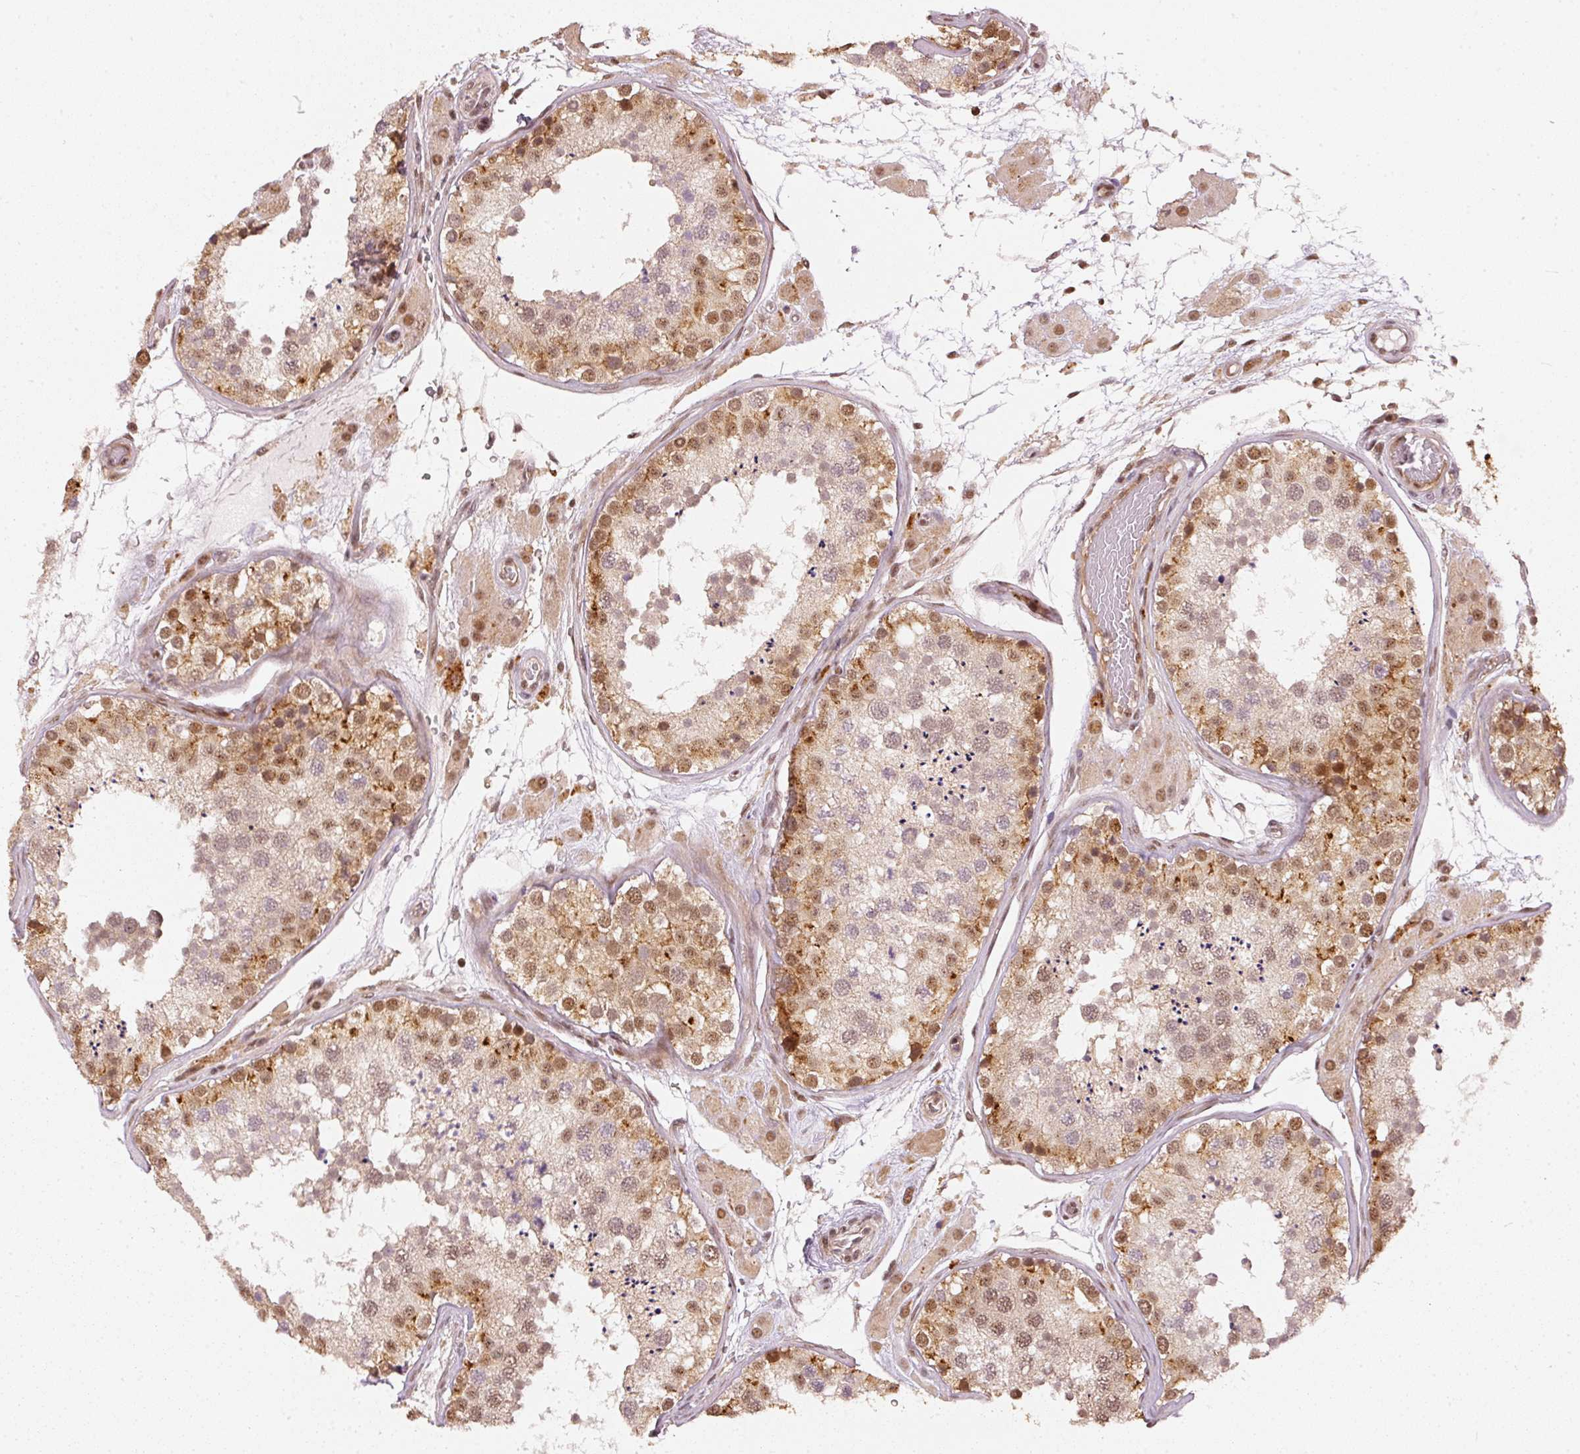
{"staining": {"intensity": "moderate", "quantity": "25%-75%", "location": "cytoplasmic/membranous,nuclear"}, "tissue": "testis", "cell_type": "Cells in seminiferous ducts", "image_type": "normal", "snomed": [{"axis": "morphology", "description": "Normal tissue, NOS"}, {"axis": "topography", "description": "Testis"}], "caption": "Testis stained for a protein displays moderate cytoplasmic/membranous,nuclear positivity in cells in seminiferous ducts. The staining was performed using DAB, with brown indicating positive protein expression. Nuclei are stained blue with hematoxylin.", "gene": "THOC6", "patient": {"sex": "male", "age": 26}}